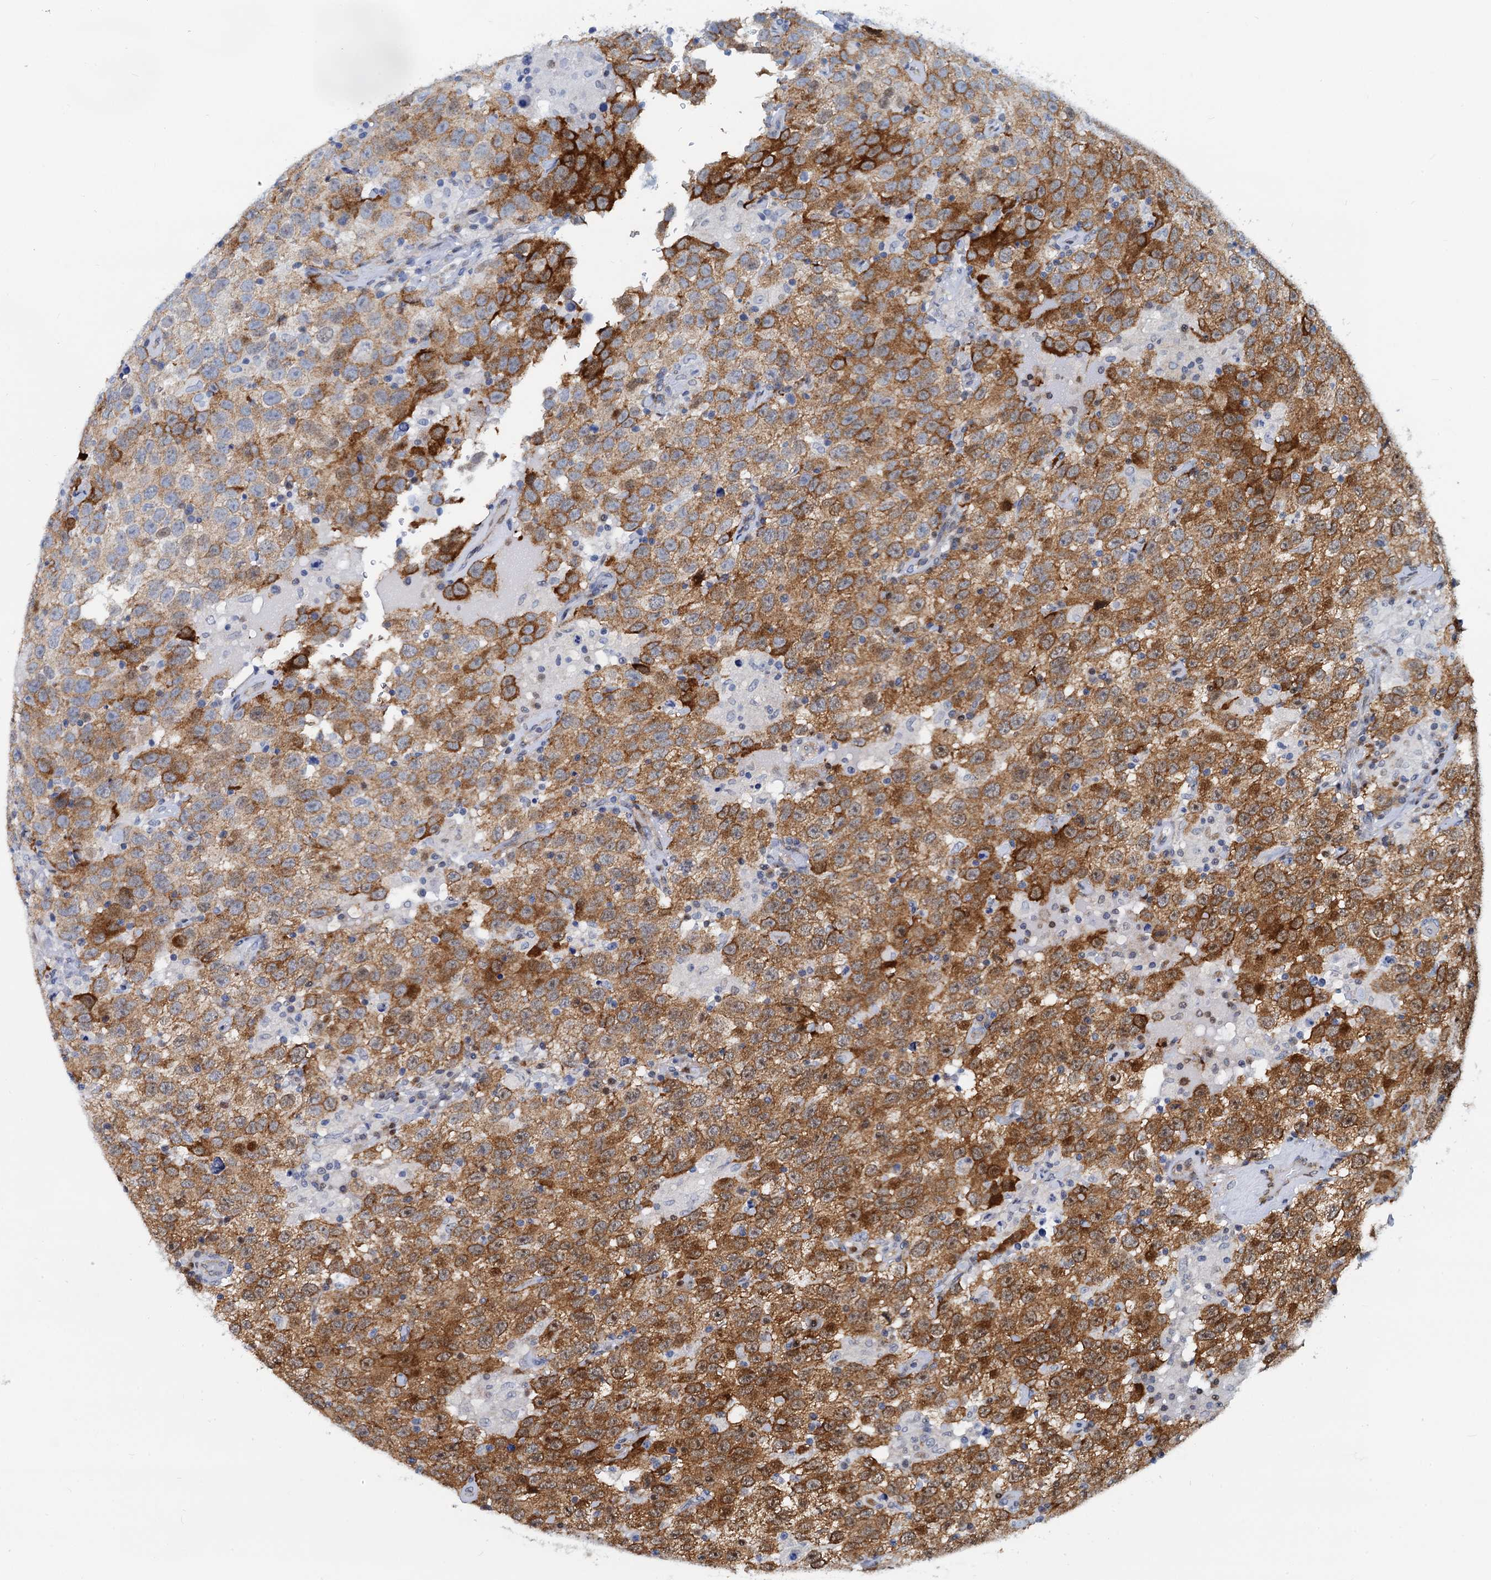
{"staining": {"intensity": "moderate", "quantity": ">75%", "location": "cytoplasmic/membranous"}, "tissue": "testis cancer", "cell_type": "Tumor cells", "image_type": "cancer", "snomed": [{"axis": "morphology", "description": "Seminoma, NOS"}, {"axis": "topography", "description": "Testis"}], "caption": "Immunohistochemical staining of human testis seminoma displays moderate cytoplasmic/membranous protein expression in about >75% of tumor cells. The staining was performed using DAB to visualize the protein expression in brown, while the nuclei were stained in blue with hematoxylin (Magnification: 20x).", "gene": "PTGES3", "patient": {"sex": "male", "age": 41}}